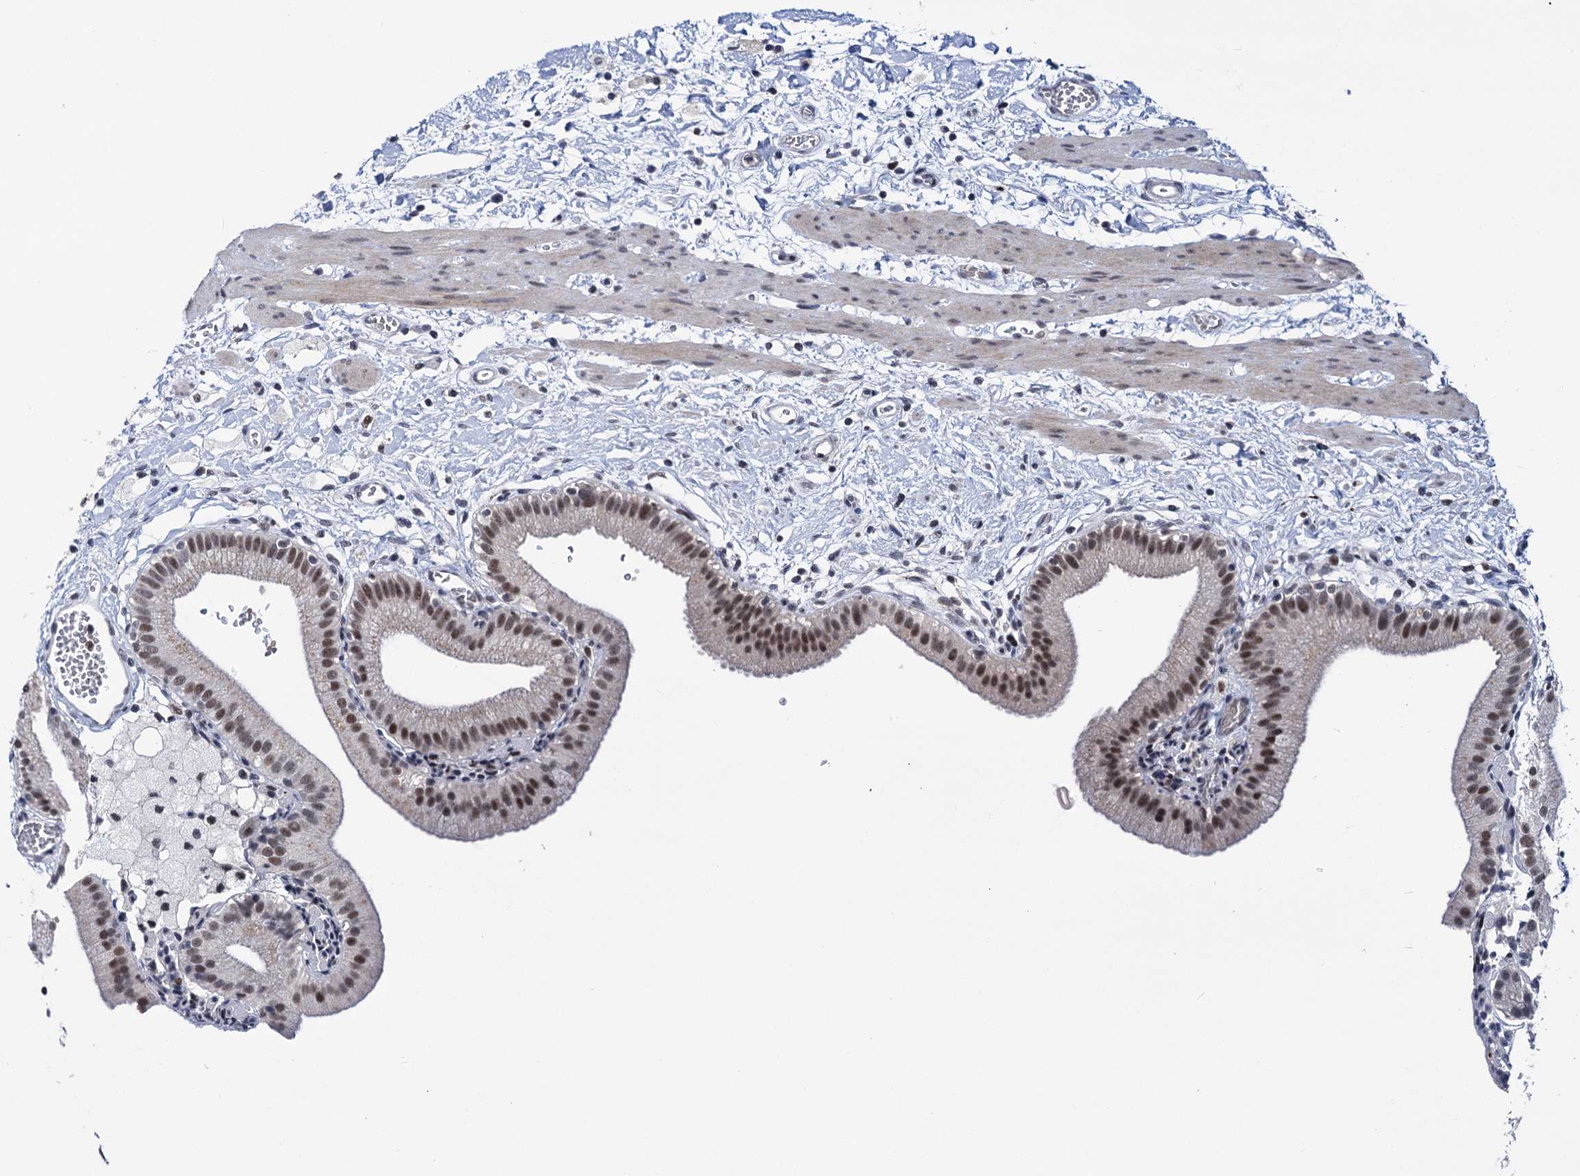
{"staining": {"intensity": "moderate", "quantity": ">75%", "location": "nuclear"}, "tissue": "gallbladder", "cell_type": "Glandular cells", "image_type": "normal", "snomed": [{"axis": "morphology", "description": "Normal tissue, NOS"}, {"axis": "topography", "description": "Gallbladder"}], "caption": "Human gallbladder stained with a brown dye reveals moderate nuclear positive expression in about >75% of glandular cells.", "gene": "ZCCHC10", "patient": {"sex": "male", "age": 55}}